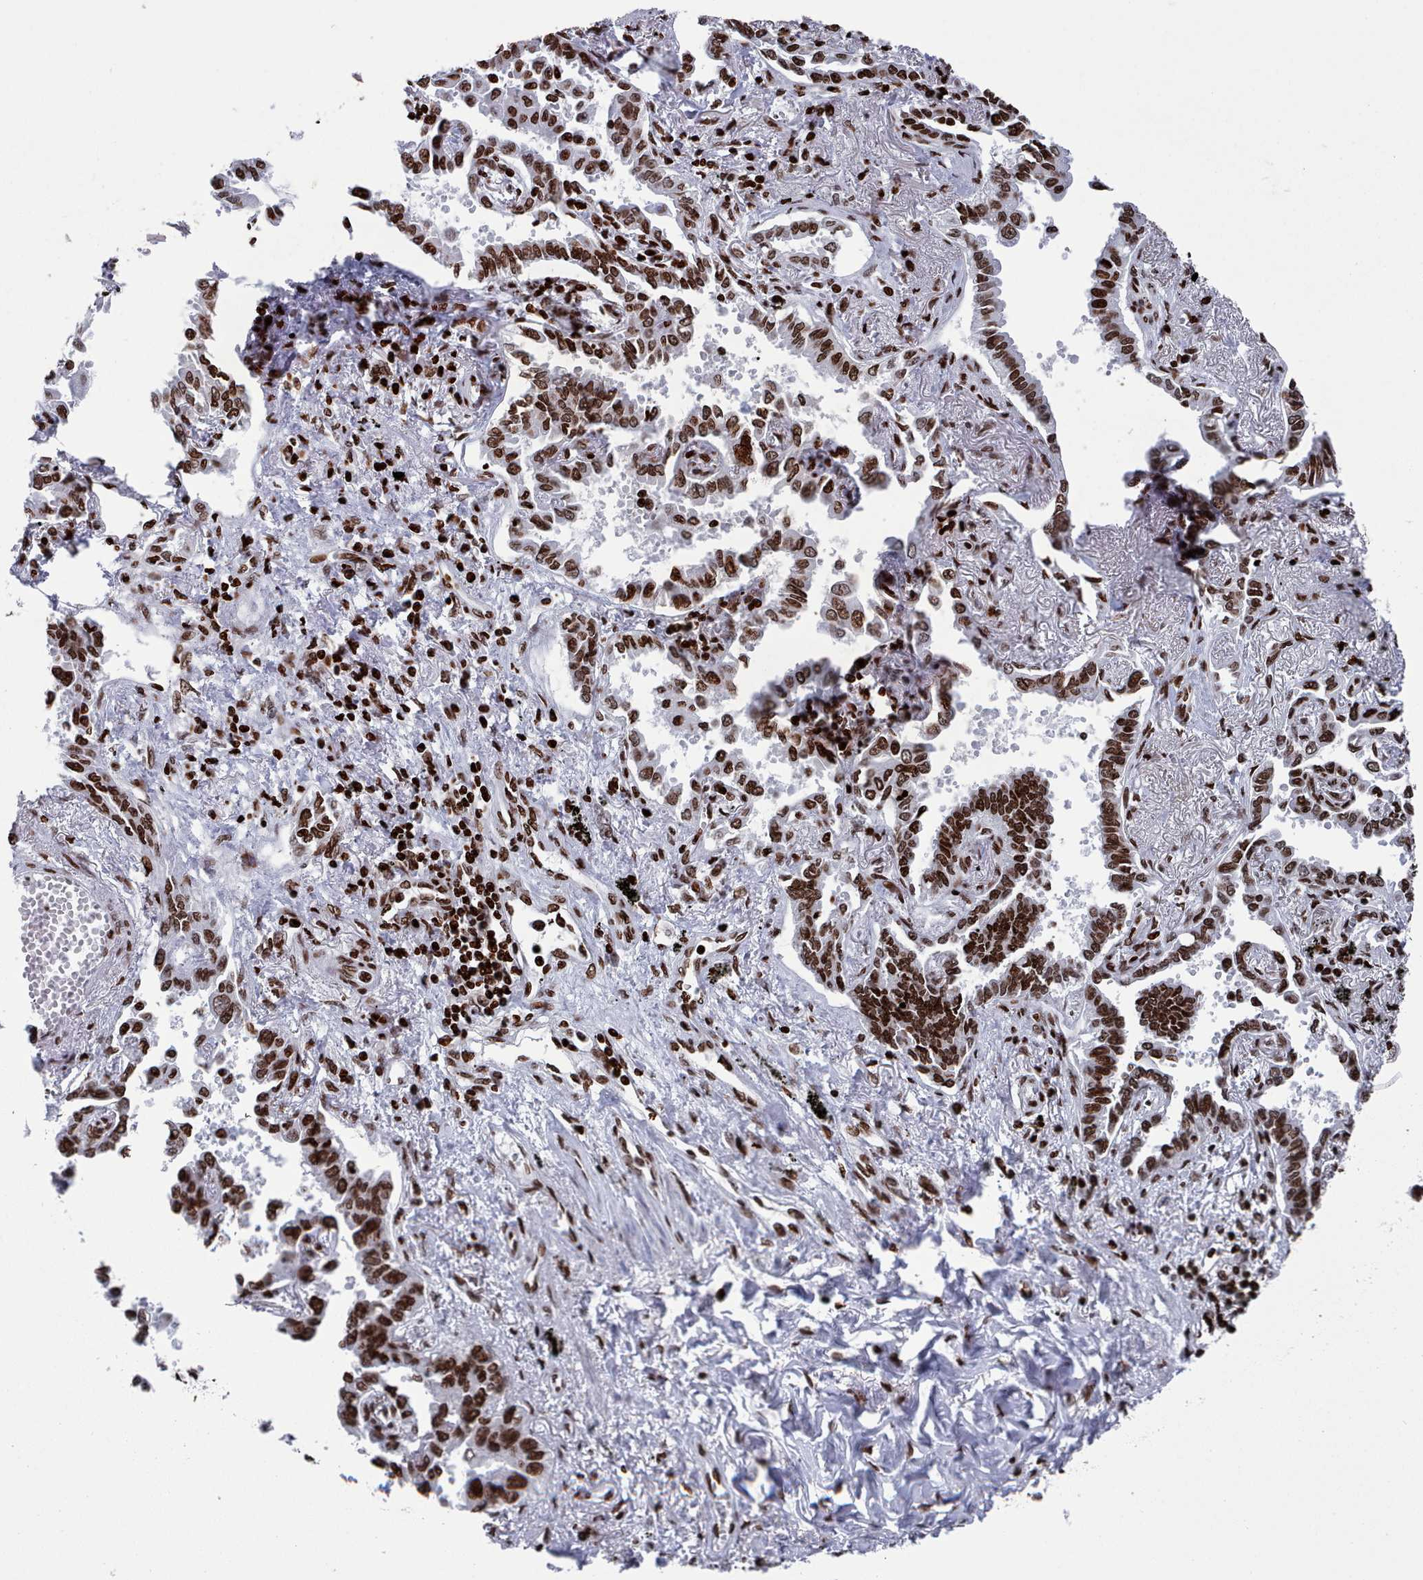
{"staining": {"intensity": "strong", "quantity": ">75%", "location": "nuclear"}, "tissue": "lung cancer", "cell_type": "Tumor cells", "image_type": "cancer", "snomed": [{"axis": "morphology", "description": "Adenocarcinoma, NOS"}, {"axis": "topography", "description": "Lung"}], "caption": "Tumor cells display high levels of strong nuclear positivity in approximately >75% of cells in lung cancer. (brown staining indicates protein expression, while blue staining denotes nuclei).", "gene": "PCDHB12", "patient": {"sex": "male", "age": 67}}